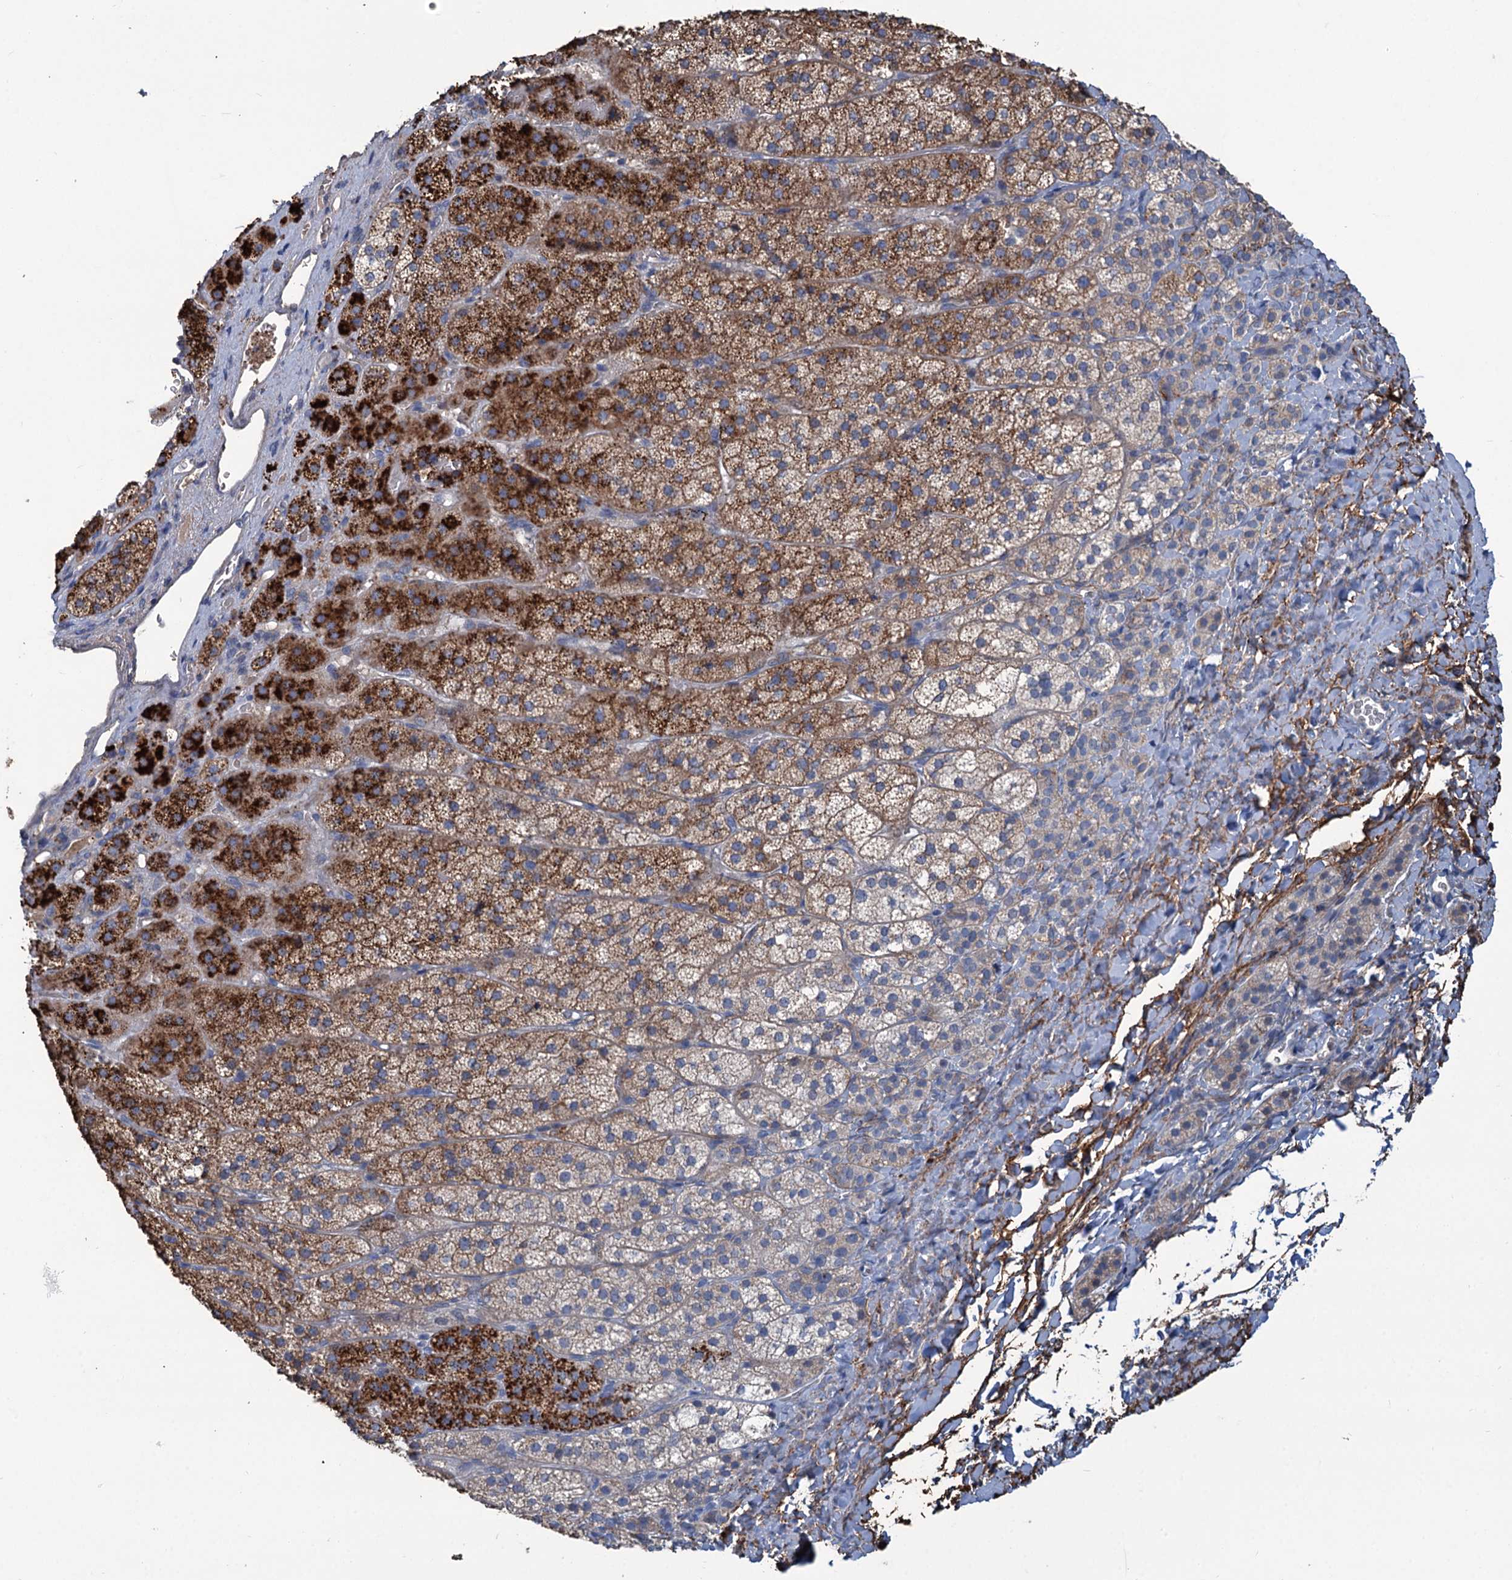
{"staining": {"intensity": "strong", "quantity": "25%-75%", "location": "cytoplasmic/membranous"}, "tissue": "adrenal gland", "cell_type": "Glandular cells", "image_type": "normal", "snomed": [{"axis": "morphology", "description": "Normal tissue, NOS"}, {"axis": "topography", "description": "Adrenal gland"}], "caption": "This micrograph exhibits benign adrenal gland stained with immunohistochemistry (IHC) to label a protein in brown. The cytoplasmic/membranous of glandular cells show strong positivity for the protein. Nuclei are counter-stained blue.", "gene": "URAD", "patient": {"sex": "female", "age": 44}}